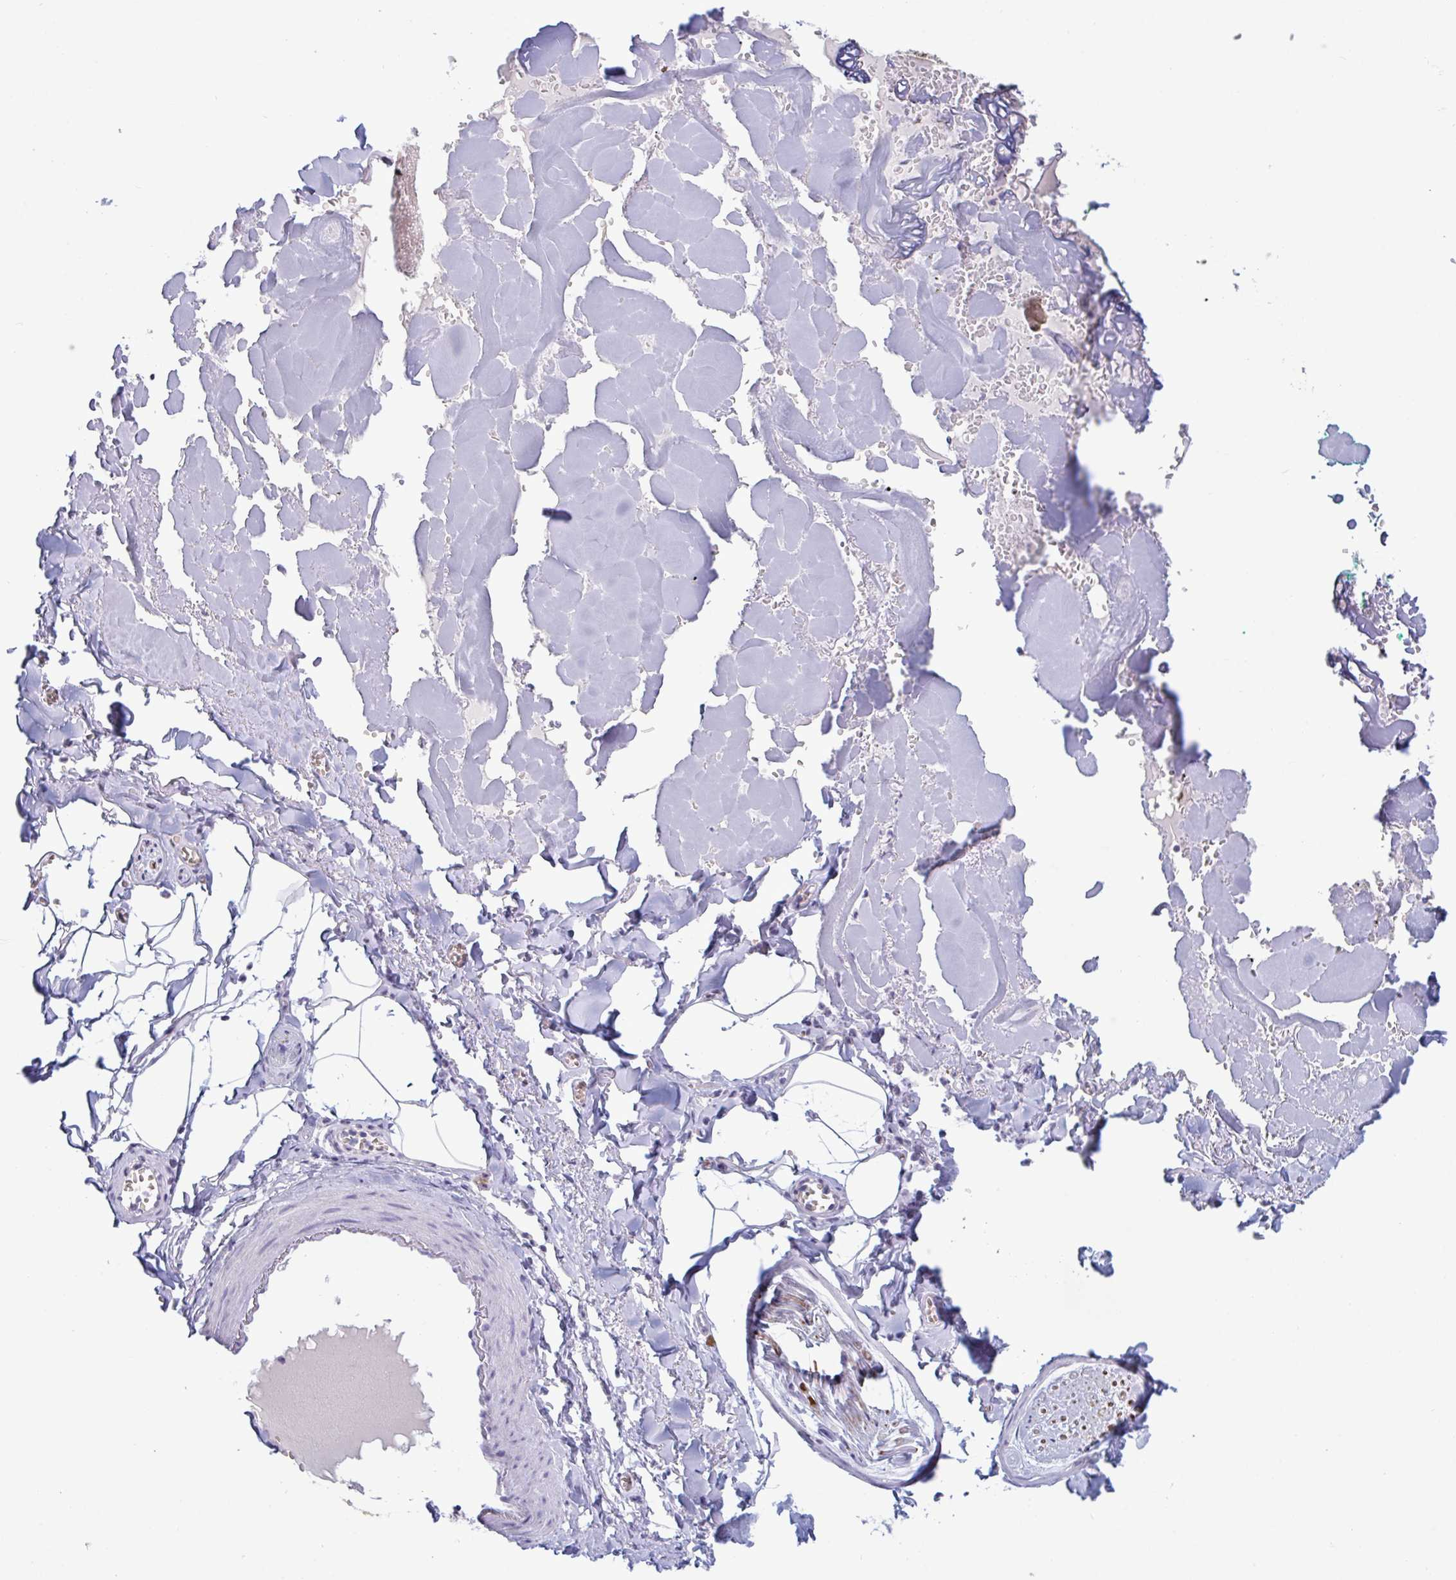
{"staining": {"intensity": "negative", "quantity": "none", "location": "none"}, "tissue": "adipose tissue", "cell_type": "Adipocytes", "image_type": "normal", "snomed": [{"axis": "morphology", "description": "Normal tissue, NOS"}, {"axis": "topography", "description": "Vulva"}, {"axis": "topography", "description": "Peripheral nerve tissue"}], "caption": "This micrograph is of benign adipose tissue stained with immunohistochemistry (IHC) to label a protein in brown with the nuclei are counter-stained blue. There is no expression in adipocytes.", "gene": "NAA30", "patient": {"sex": "female", "age": 66}}